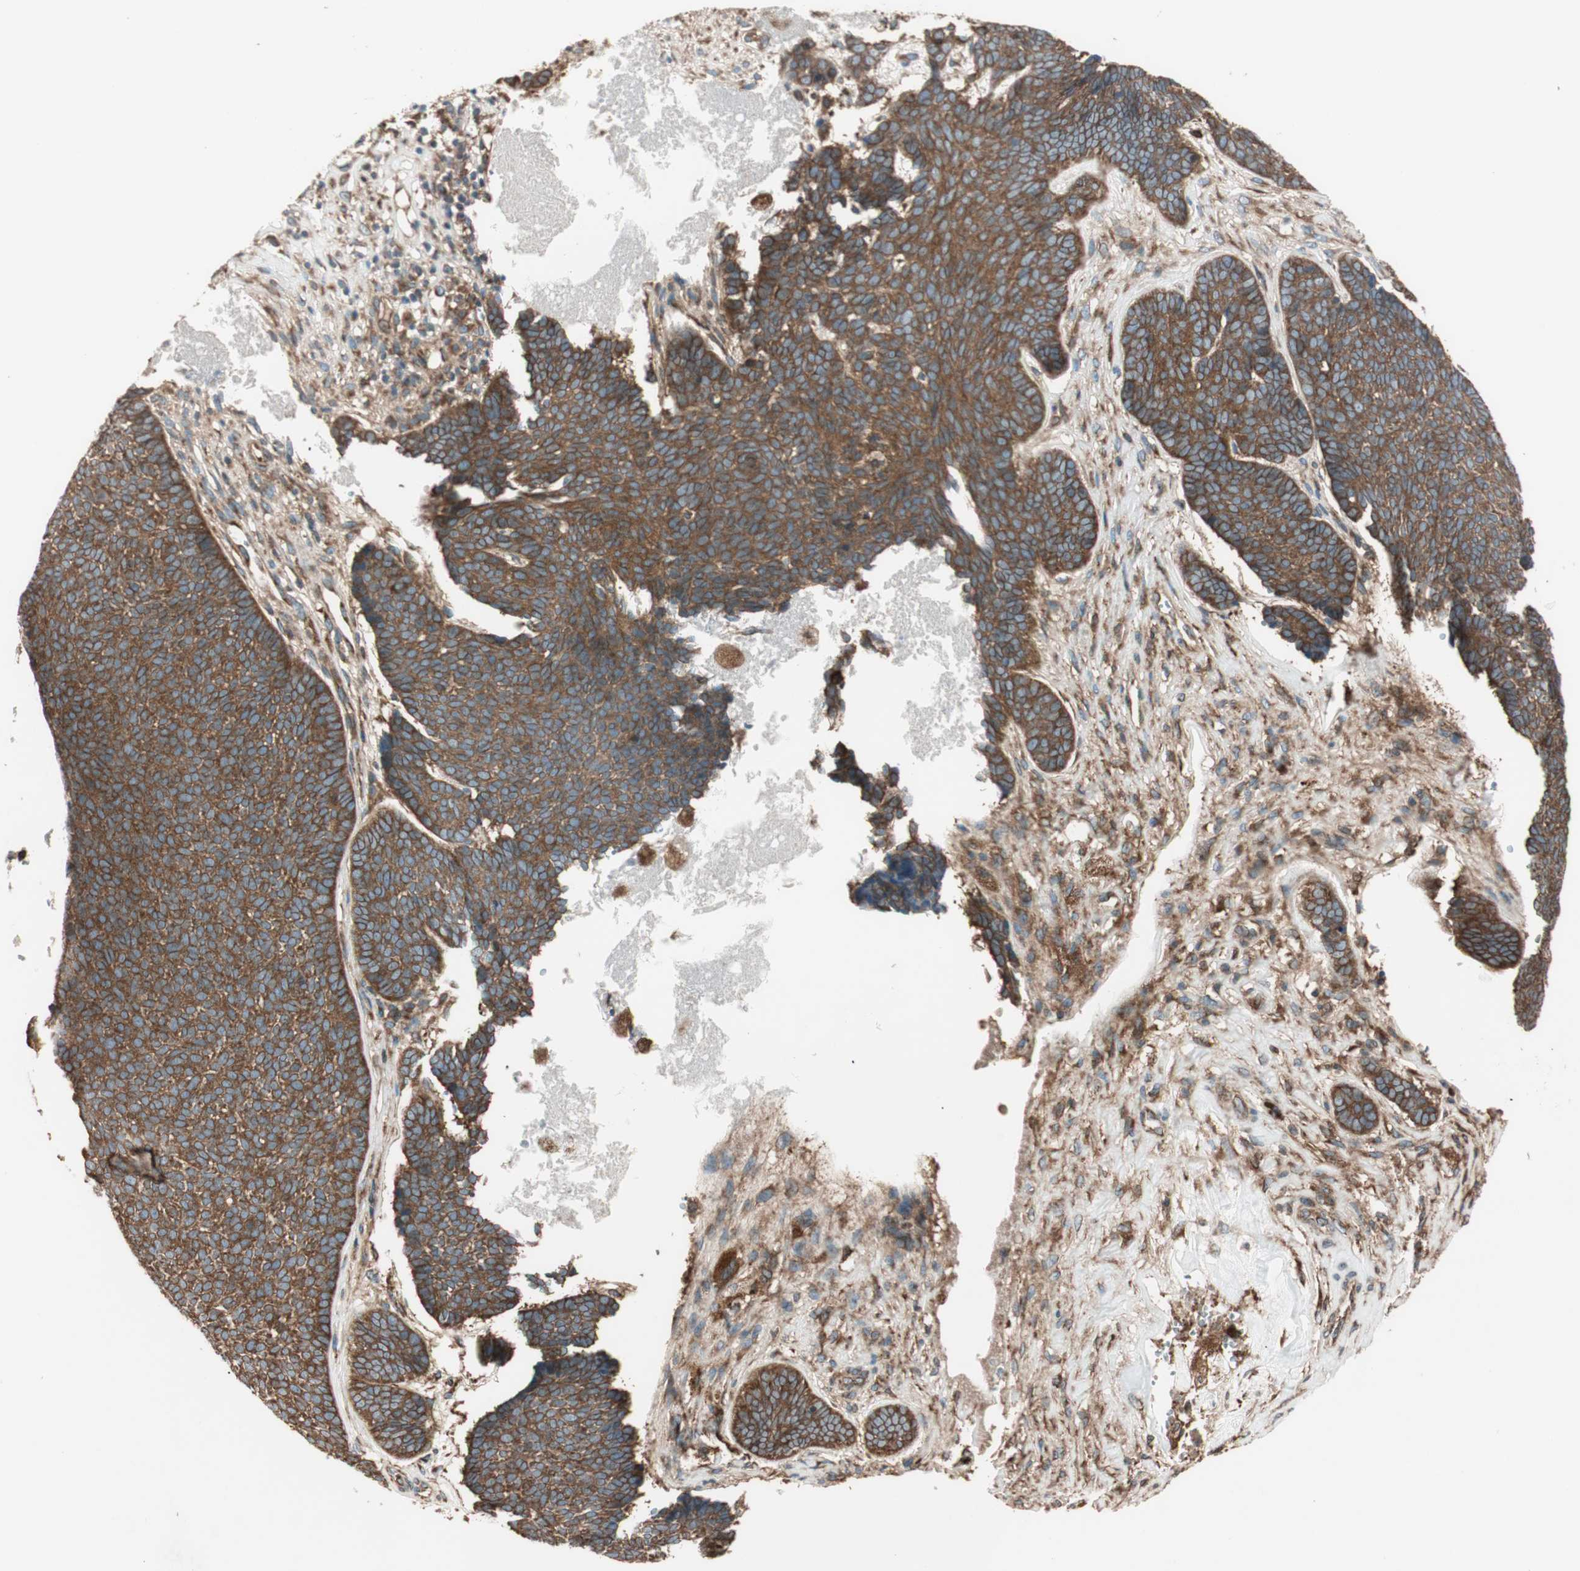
{"staining": {"intensity": "strong", "quantity": ">75%", "location": "cytoplasmic/membranous"}, "tissue": "skin cancer", "cell_type": "Tumor cells", "image_type": "cancer", "snomed": [{"axis": "morphology", "description": "Basal cell carcinoma"}, {"axis": "topography", "description": "Skin"}], "caption": "Brown immunohistochemical staining in human skin basal cell carcinoma shows strong cytoplasmic/membranous staining in approximately >75% of tumor cells.", "gene": "RAB5A", "patient": {"sex": "male", "age": 84}}